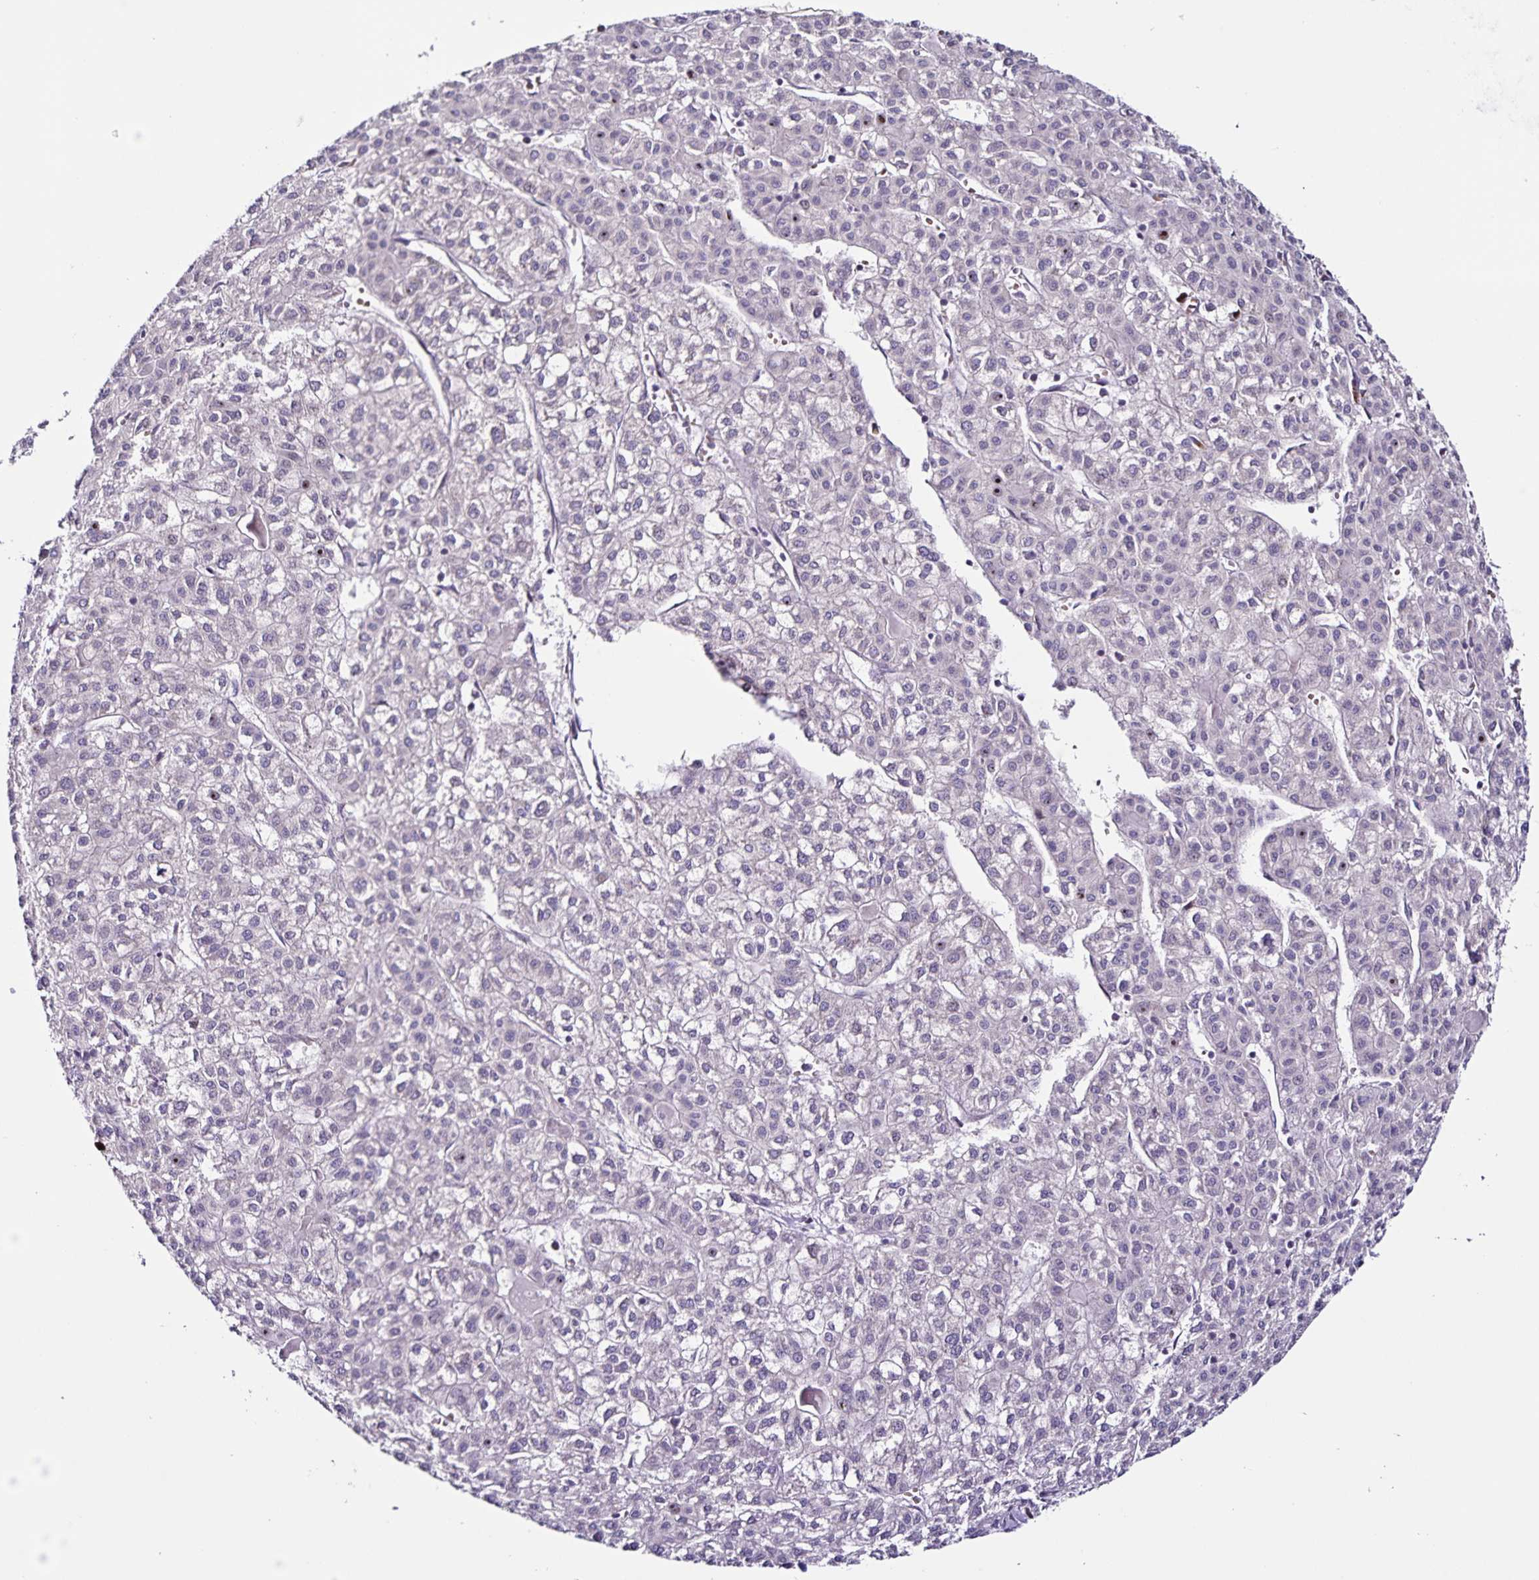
{"staining": {"intensity": "negative", "quantity": "none", "location": "none"}, "tissue": "liver cancer", "cell_type": "Tumor cells", "image_type": "cancer", "snomed": [{"axis": "morphology", "description": "Carcinoma, Hepatocellular, NOS"}, {"axis": "topography", "description": "Liver"}], "caption": "DAB immunohistochemical staining of liver cancer displays no significant staining in tumor cells.", "gene": "RNFT2", "patient": {"sex": "female", "age": 43}}